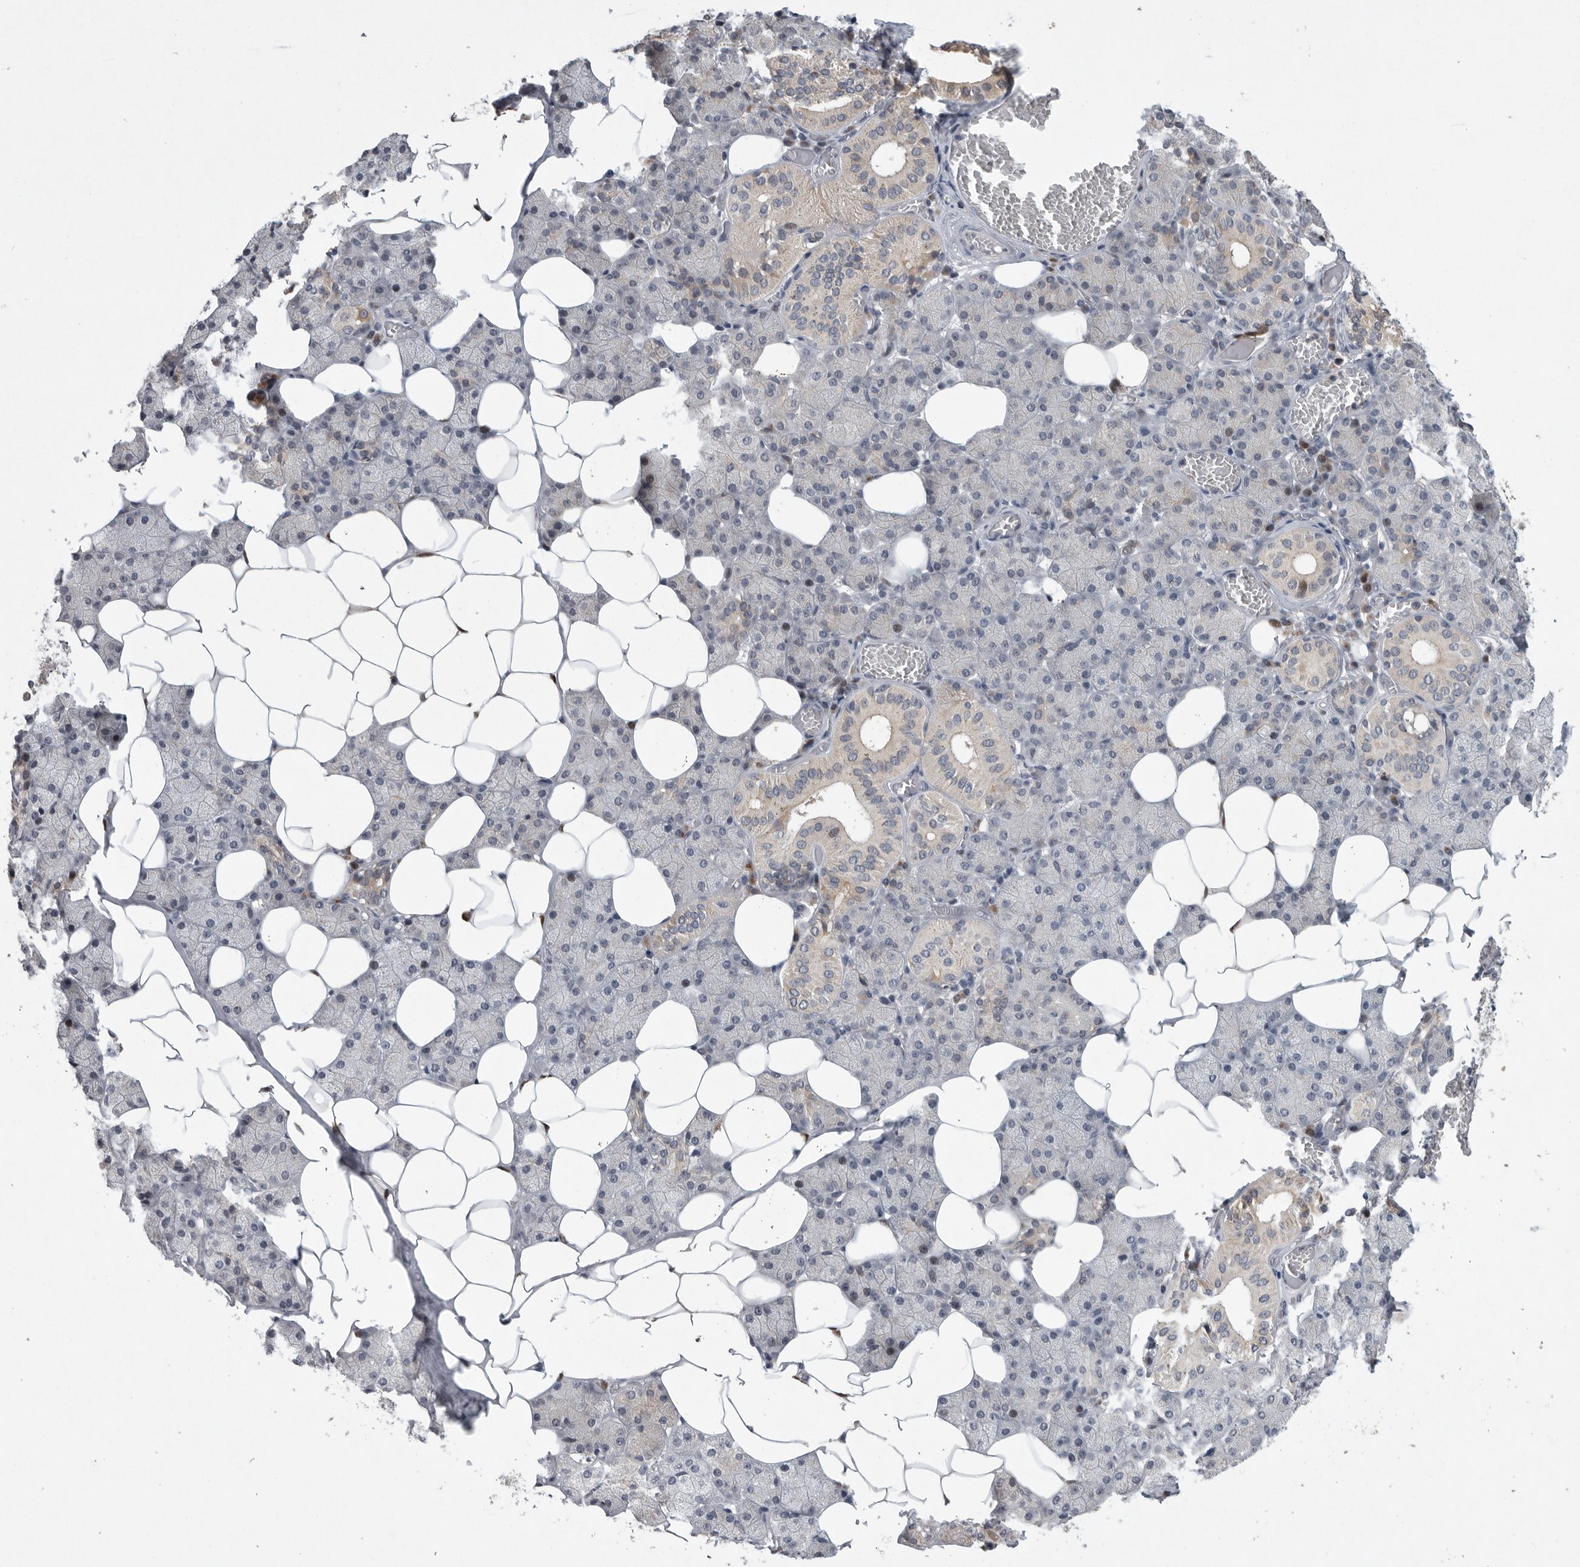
{"staining": {"intensity": "strong", "quantity": "<25%", "location": "cytoplasmic/membranous"}, "tissue": "salivary gland", "cell_type": "Glandular cells", "image_type": "normal", "snomed": [{"axis": "morphology", "description": "Normal tissue, NOS"}, {"axis": "topography", "description": "Salivary gland"}], "caption": "Benign salivary gland demonstrates strong cytoplasmic/membranous positivity in about <25% of glandular cells, visualized by immunohistochemistry.", "gene": "MAN2A1", "patient": {"sex": "female", "age": 33}}